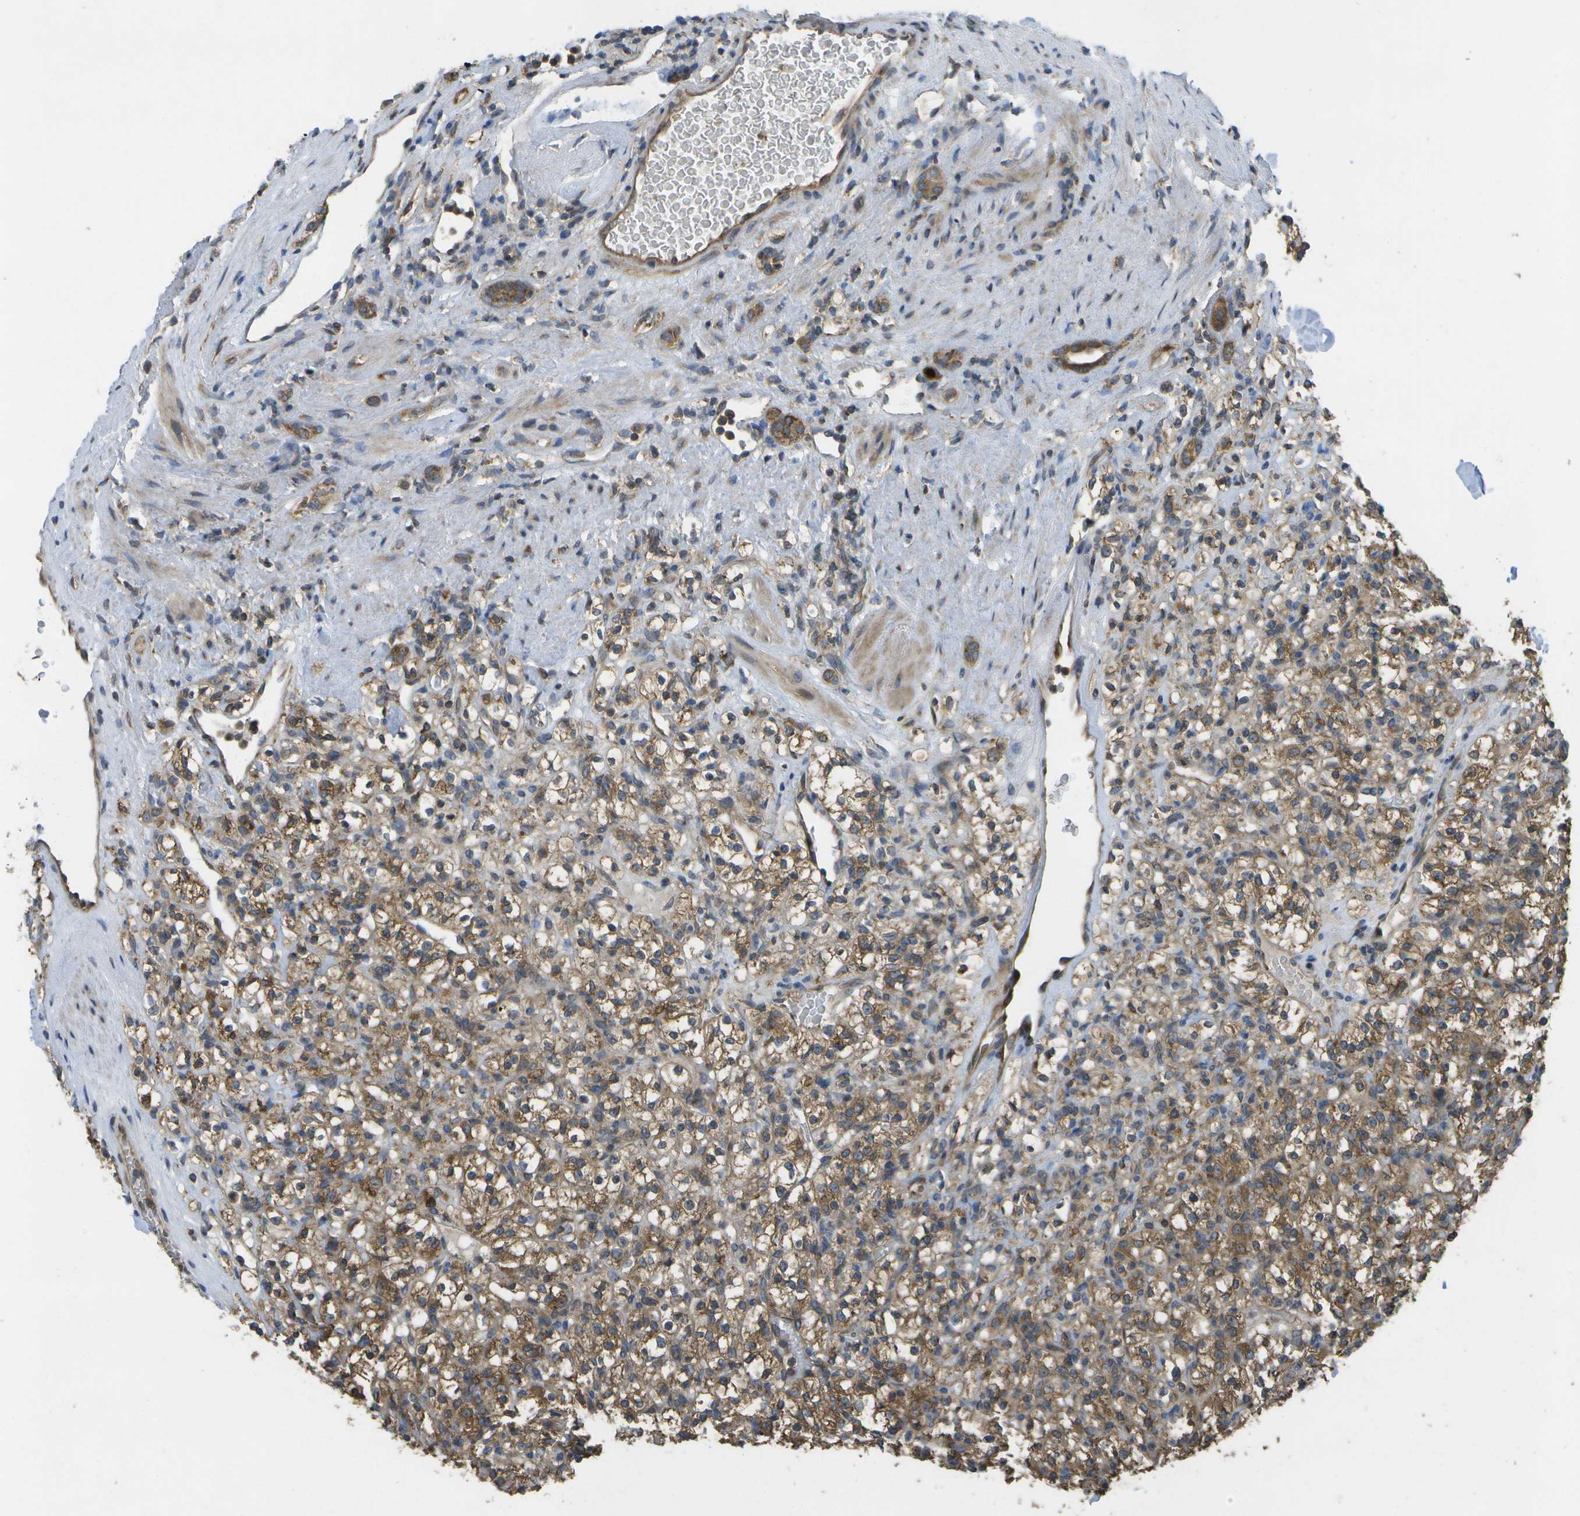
{"staining": {"intensity": "moderate", "quantity": ">75%", "location": "cytoplasmic/membranous"}, "tissue": "renal cancer", "cell_type": "Tumor cells", "image_type": "cancer", "snomed": [{"axis": "morphology", "description": "Normal tissue, NOS"}, {"axis": "morphology", "description": "Adenocarcinoma, NOS"}, {"axis": "topography", "description": "Kidney"}], "caption": "Immunohistochemical staining of human adenocarcinoma (renal) demonstrates medium levels of moderate cytoplasmic/membranous positivity in about >75% of tumor cells.", "gene": "DPM3", "patient": {"sex": "female", "age": 72}}